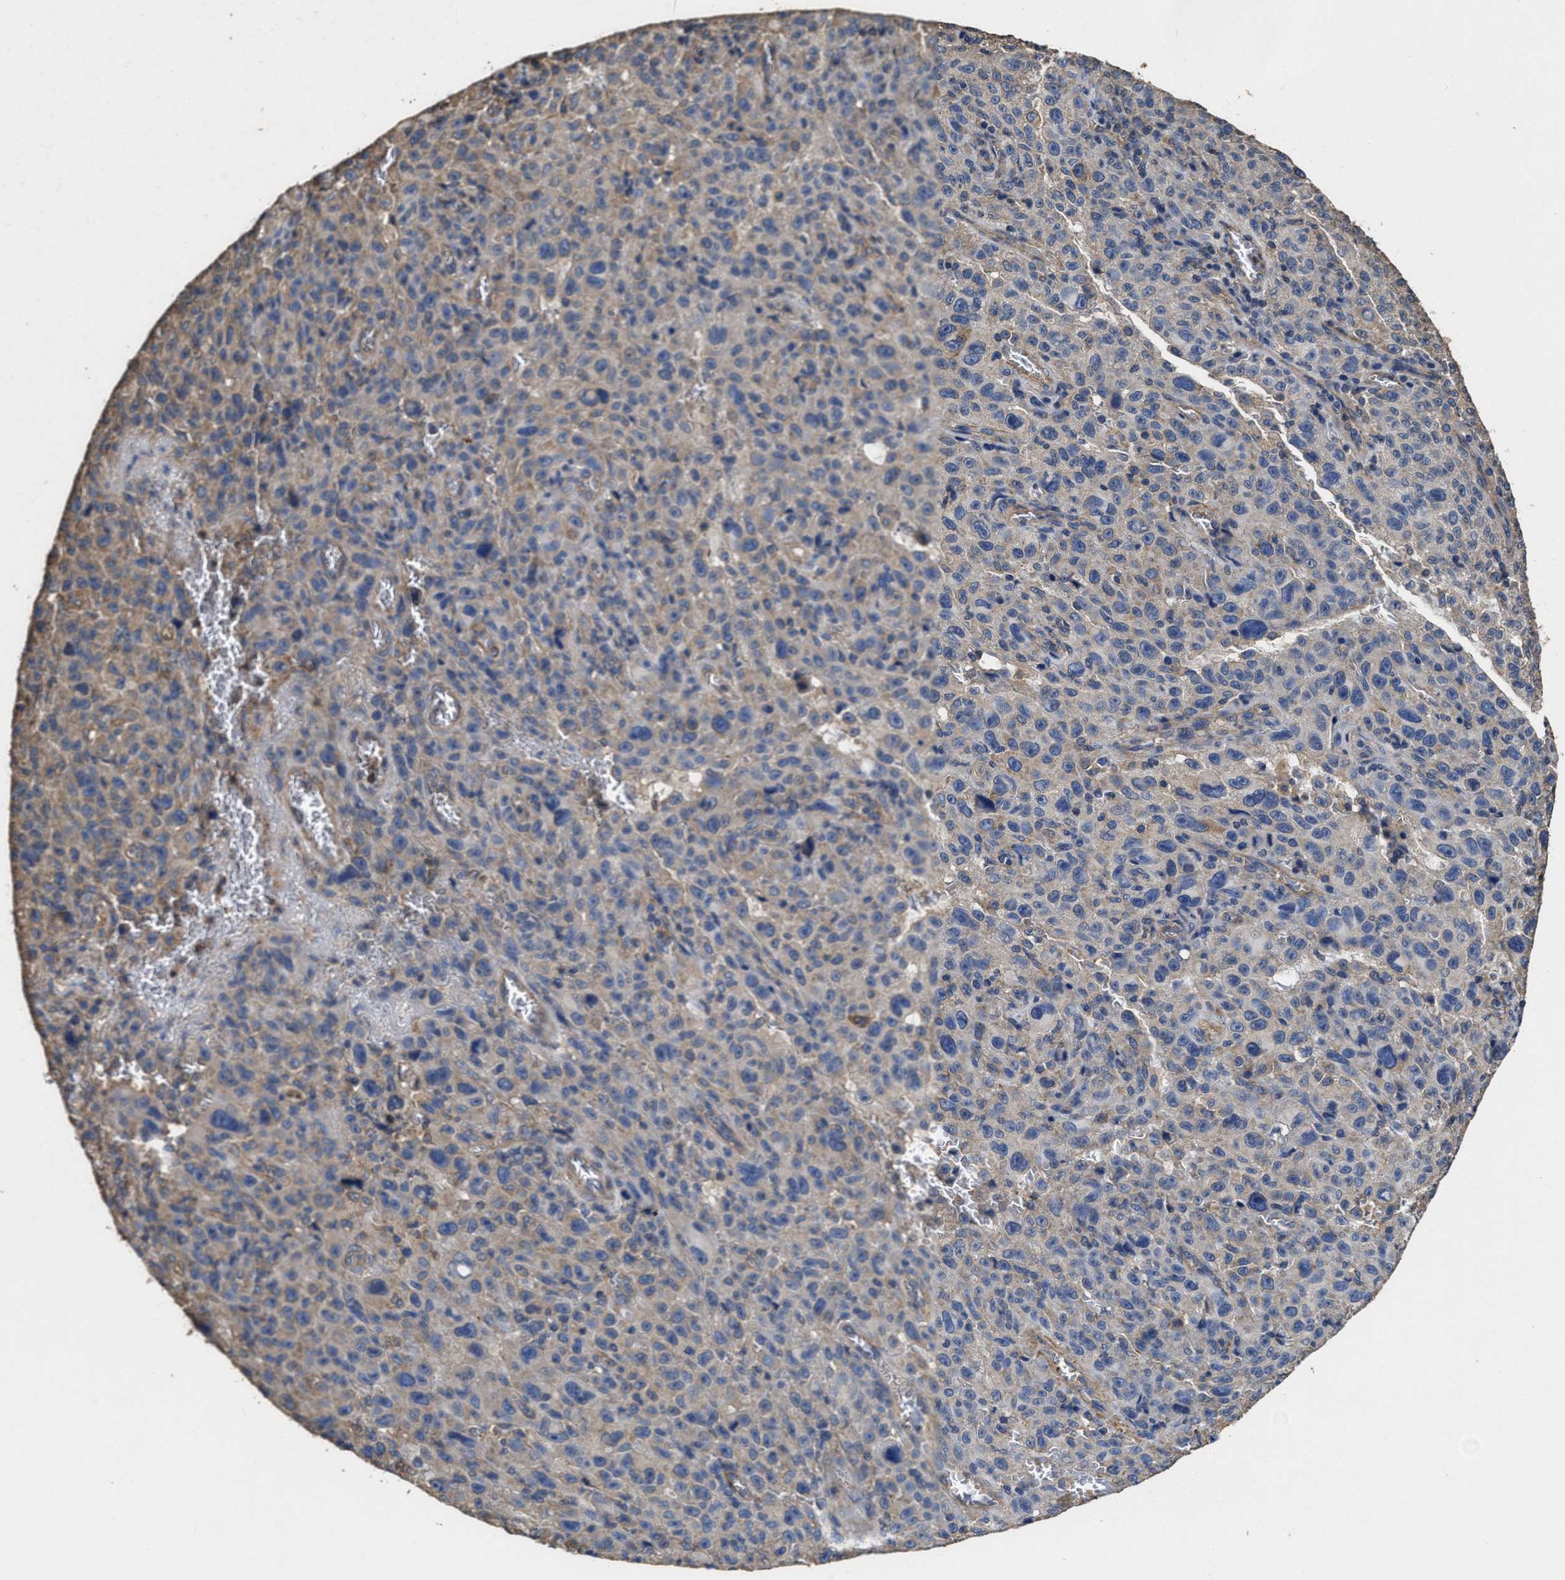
{"staining": {"intensity": "weak", "quantity": "25%-75%", "location": "cytoplasmic/membranous"}, "tissue": "melanoma", "cell_type": "Tumor cells", "image_type": "cancer", "snomed": [{"axis": "morphology", "description": "Malignant melanoma, NOS"}, {"axis": "topography", "description": "Skin"}], "caption": "IHC of human melanoma demonstrates low levels of weak cytoplasmic/membranous positivity in approximately 25%-75% of tumor cells. (Stains: DAB in brown, nuclei in blue, Microscopy: brightfield microscopy at high magnification).", "gene": "SFXN4", "patient": {"sex": "female", "age": 82}}